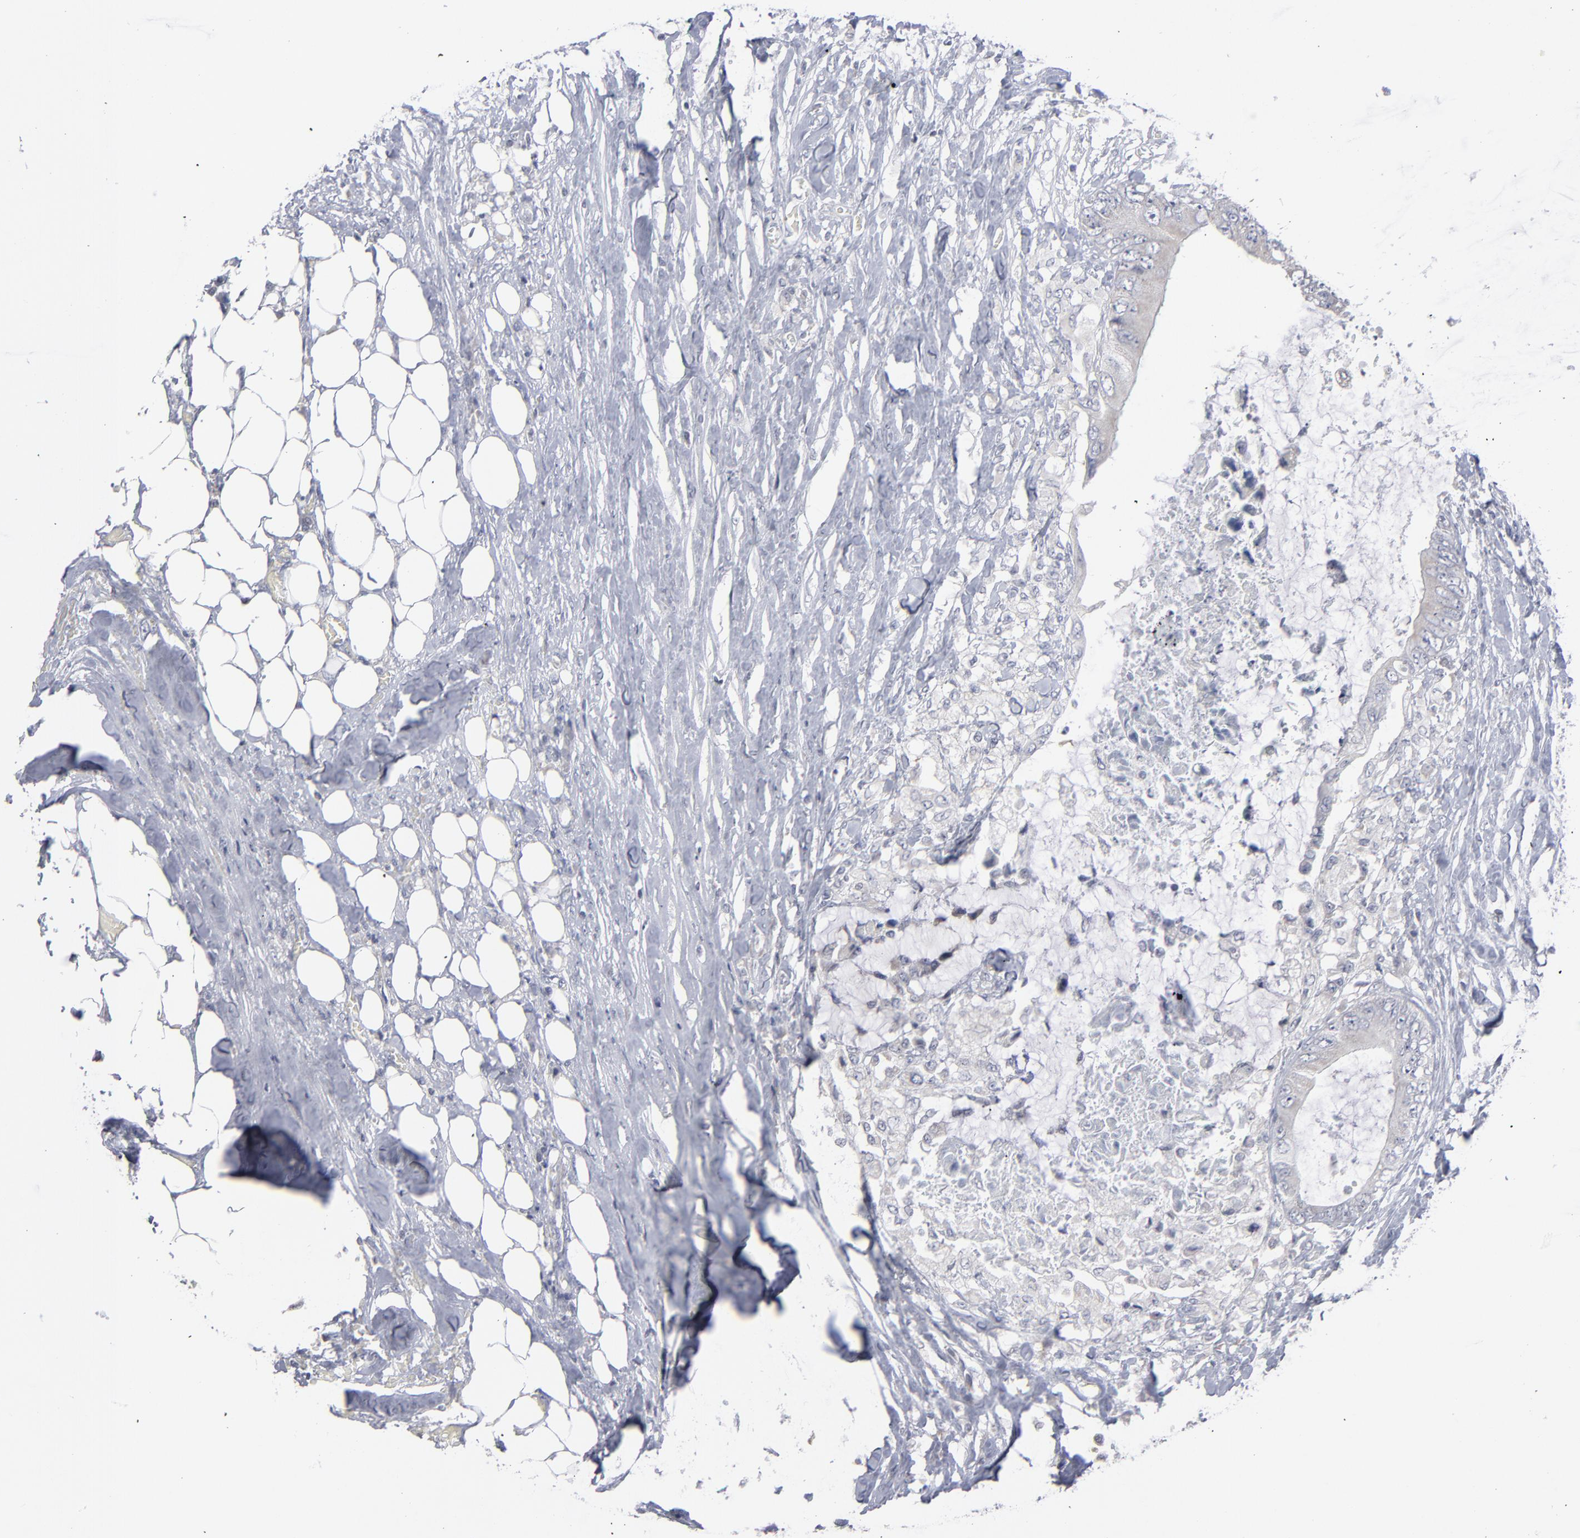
{"staining": {"intensity": "negative", "quantity": "none", "location": "none"}, "tissue": "colorectal cancer", "cell_type": "Tumor cells", "image_type": "cancer", "snomed": [{"axis": "morphology", "description": "Normal tissue, NOS"}, {"axis": "morphology", "description": "Adenocarcinoma, NOS"}, {"axis": "topography", "description": "Rectum"}, {"axis": "topography", "description": "Peripheral nerve tissue"}], "caption": "DAB (3,3'-diaminobenzidine) immunohistochemical staining of colorectal cancer (adenocarcinoma) exhibits no significant staining in tumor cells.", "gene": "RPH3A", "patient": {"sex": "female", "age": 77}}